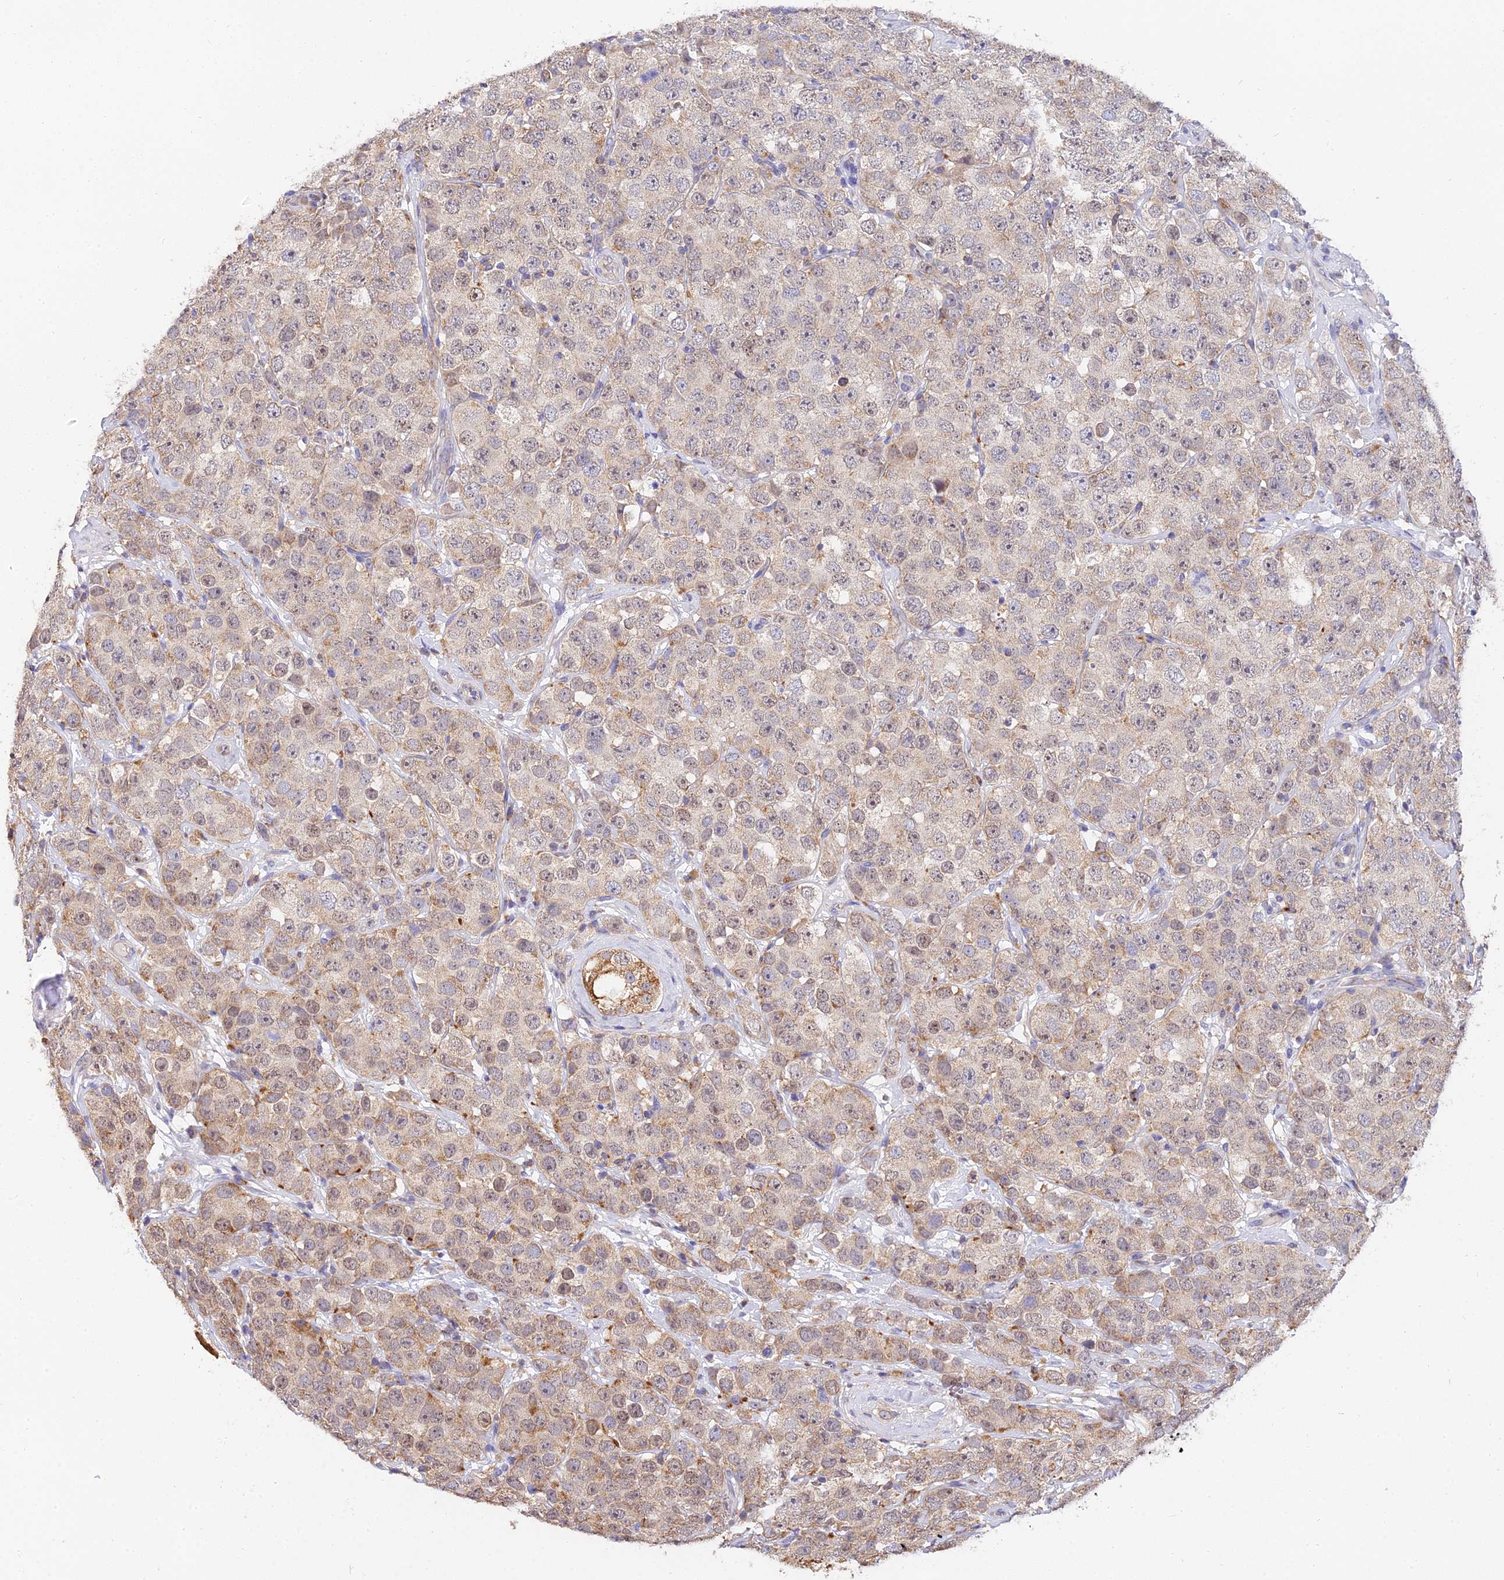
{"staining": {"intensity": "weak", "quantity": ">75%", "location": "cytoplasmic/membranous"}, "tissue": "testis cancer", "cell_type": "Tumor cells", "image_type": "cancer", "snomed": [{"axis": "morphology", "description": "Seminoma, NOS"}, {"axis": "topography", "description": "Testis"}], "caption": "A brown stain labels weak cytoplasmic/membranous staining of a protein in testis cancer tumor cells. The protein of interest is stained brown, and the nuclei are stained in blue (DAB IHC with brightfield microscopy, high magnification).", "gene": "ARL8B", "patient": {"sex": "male", "age": 28}}